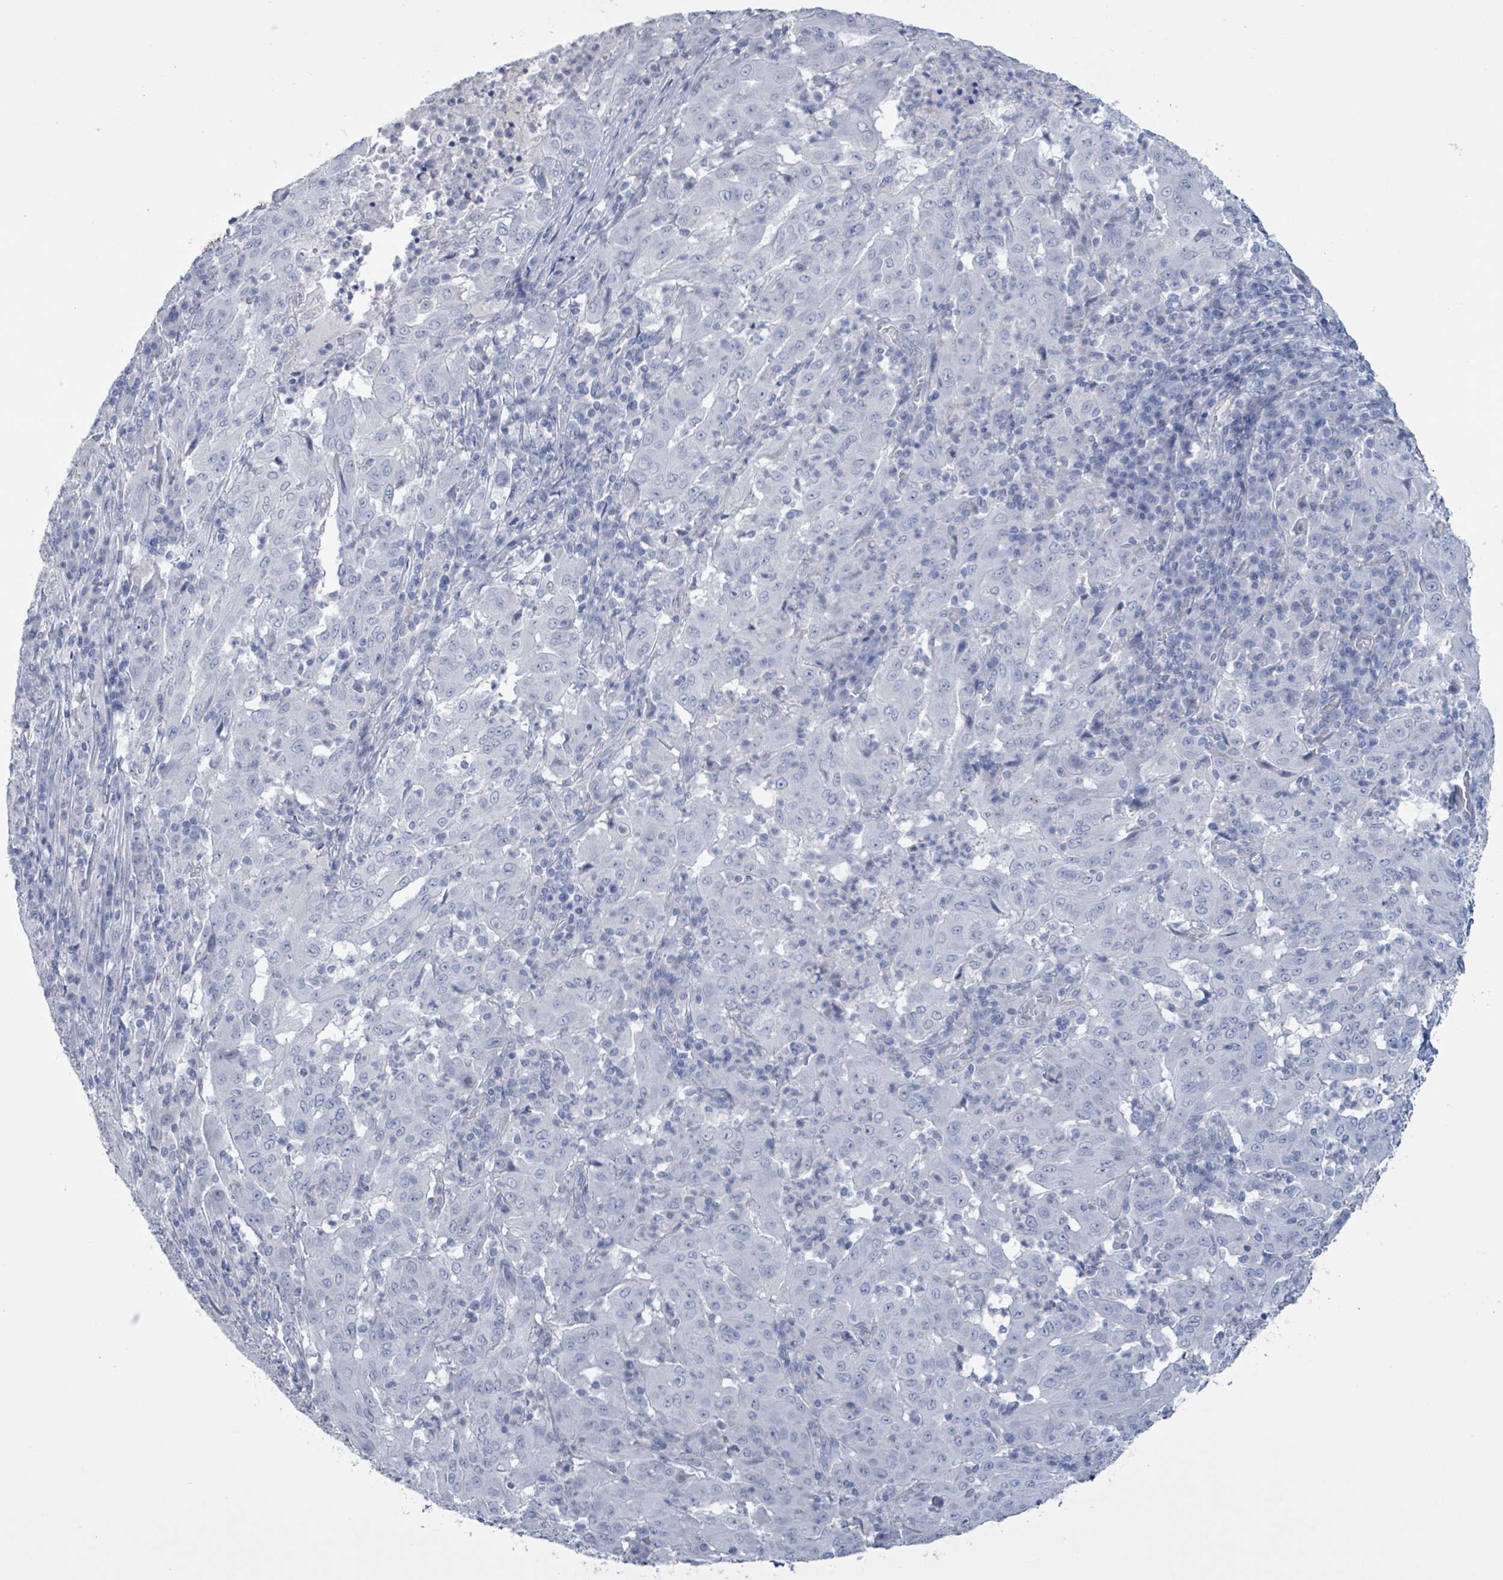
{"staining": {"intensity": "negative", "quantity": "none", "location": "none"}, "tissue": "pancreatic cancer", "cell_type": "Tumor cells", "image_type": "cancer", "snomed": [{"axis": "morphology", "description": "Adenocarcinoma, NOS"}, {"axis": "topography", "description": "Pancreas"}], "caption": "A high-resolution photomicrograph shows immunohistochemistry staining of pancreatic adenocarcinoma, which shows no significant staining in tumor cells. The staining is performed using DAB (3,3'-diaminobenzidine) brown chromogen with nuclei counter-stained in using hematoxylin.", "gene": "CT45A5", "patient": {"sex": "male", "age": 63}}